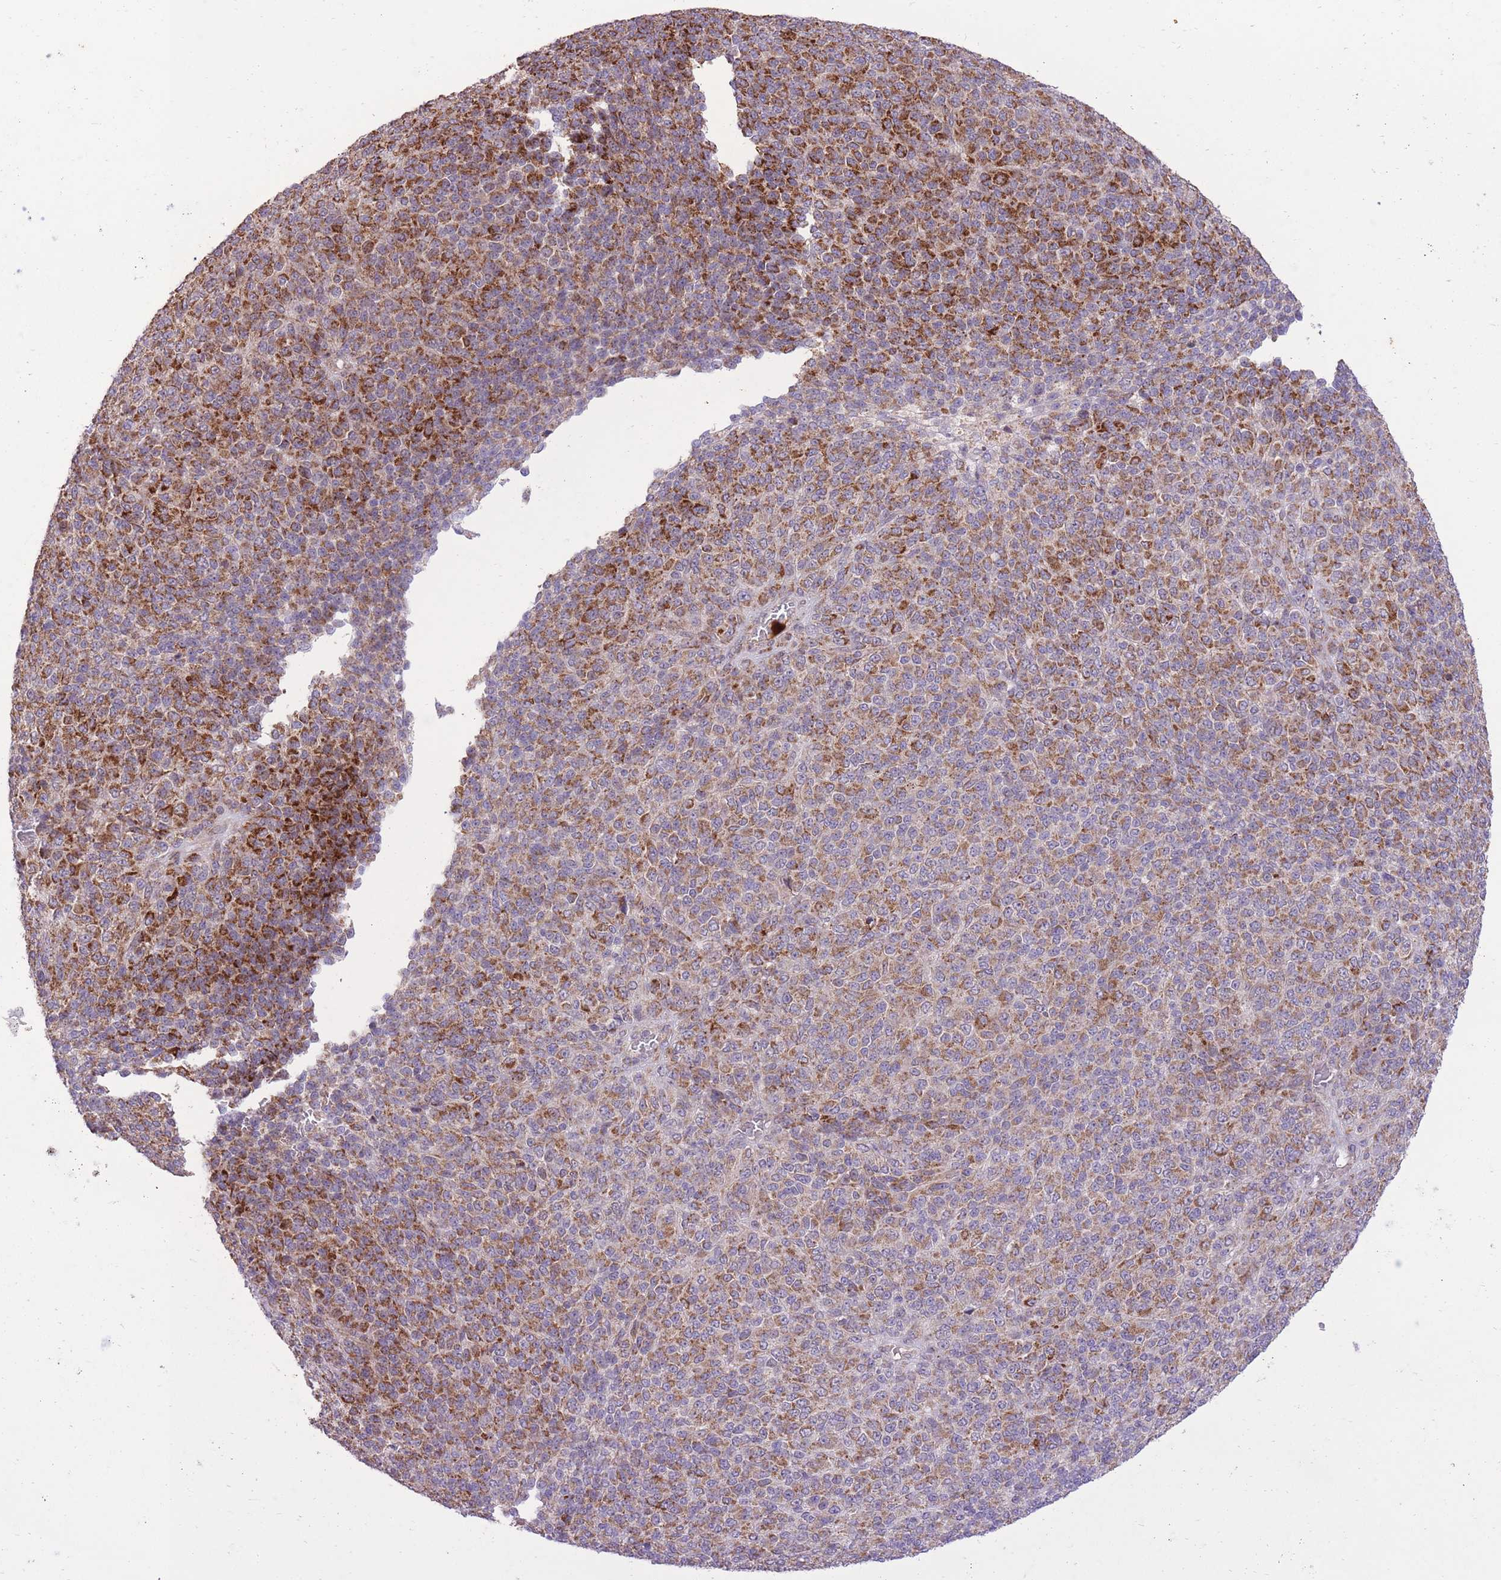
{"staining": {"intensity": "strong", "quantity": "25%-75%", "location": "cytoplasmic/membranous"}, "tissue": "melanoma", "cell_type": "Tumor cells", "image_type": "cancer", "snomed": [{"axis": "morphology", "description": "Malignant melanoma, Metastatic site"}, {"axis": "topography", "description": "Brain"}], "caption": "Tumor cells show high levels of strong cytoplasmic/membranous staining in approximately 25%-75% of cells in human malignant melanoma (metastatic site). (Brightfield microscopy of DAB IHC at high magnification).", "gene": "SLC4A4", "patient": {"sex": "female", "age": 56}}